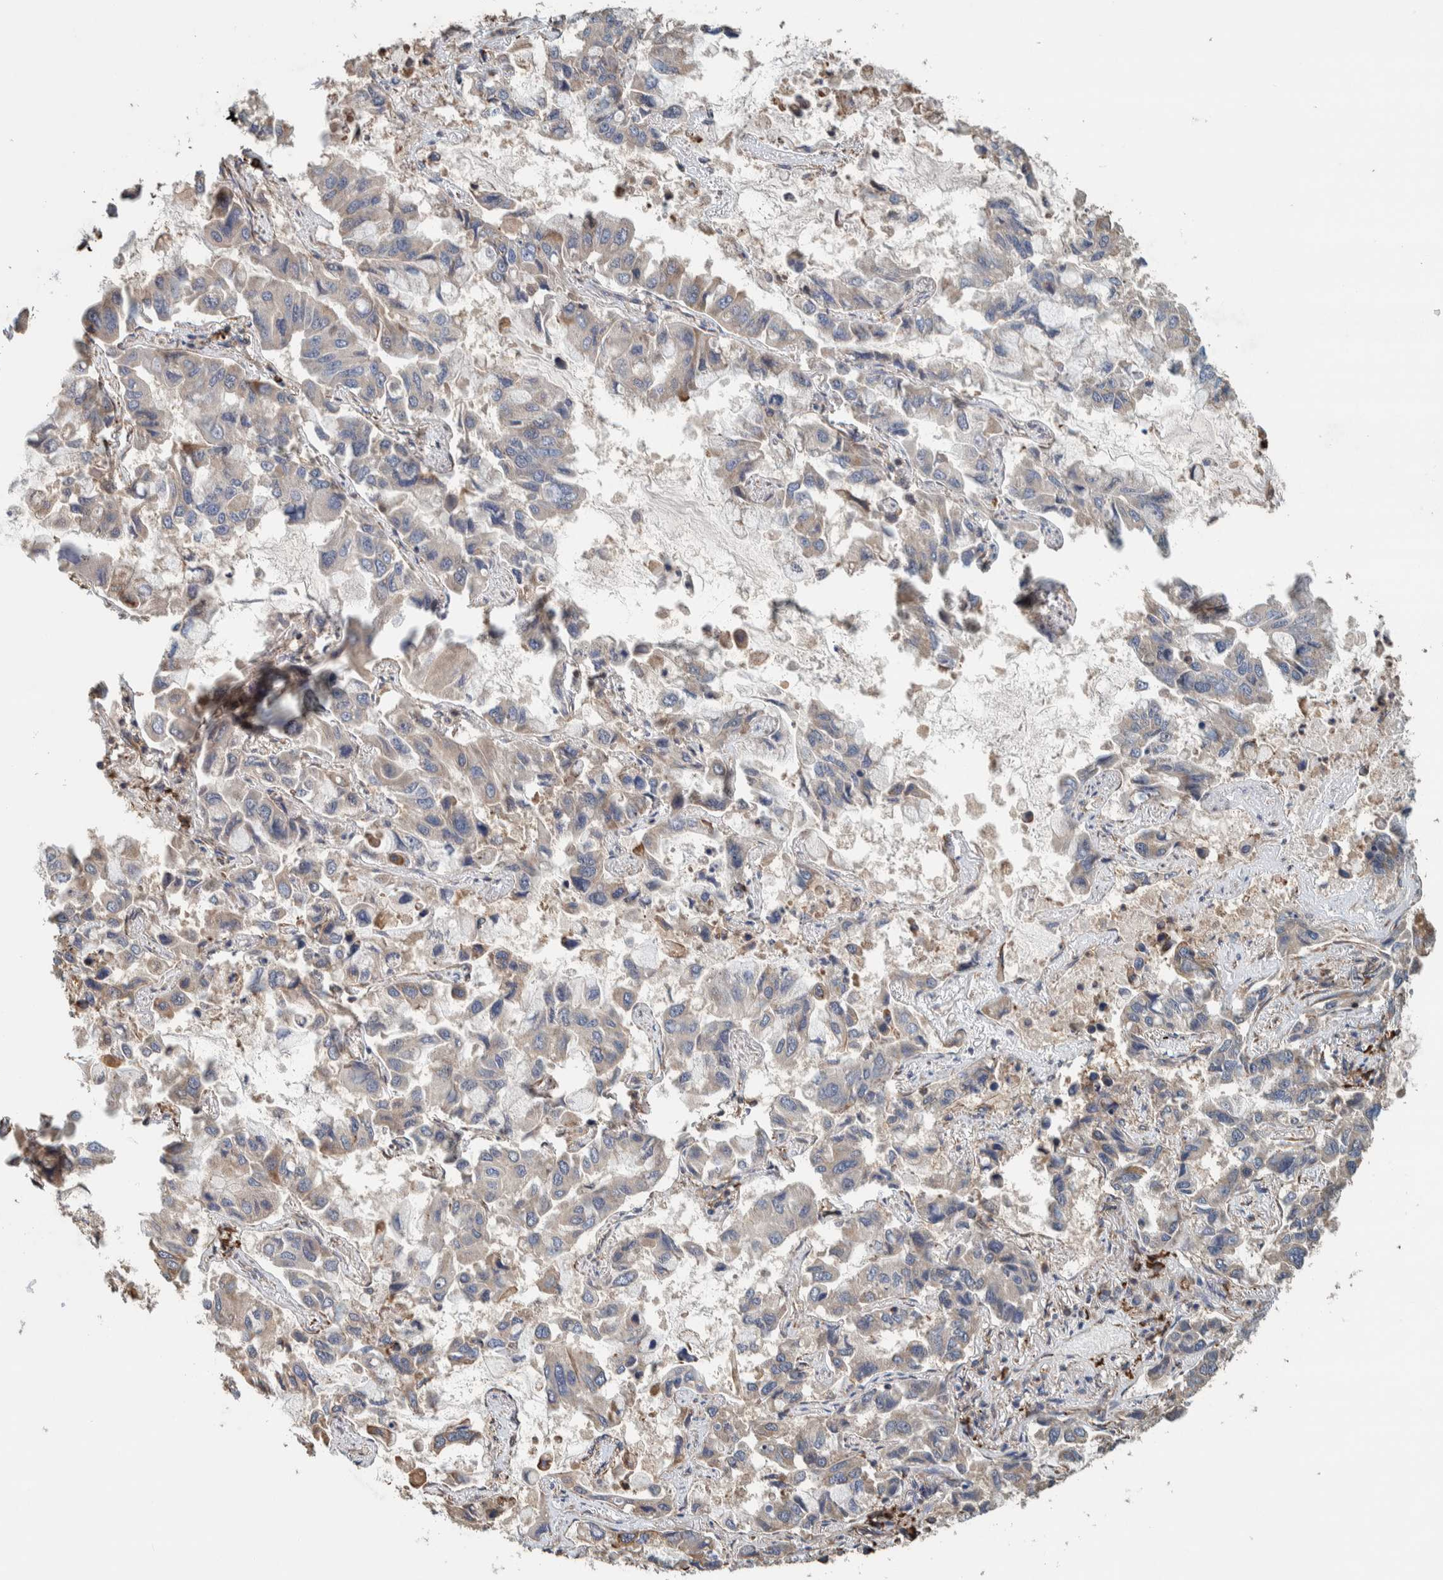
{"staining": {"intensity": "weak", "quantity": "<25%", "location": "cytoplasmic/membranous"}, "tissue": "lung cancer", "cell_type": "Tumor cells", "image_type": "cancer", "snomed": [{"axis": "morphology", "description": "Adenocarcinoma, NOS"}, {"axis": "topography", "description": "Lung"}], "caption": "Protein analysis of adenocarcinoma (lung) reveals no significant expression in tumor cells.", "gene": "PLA2G3", "patient": {"sex": "male", "age": 64}}